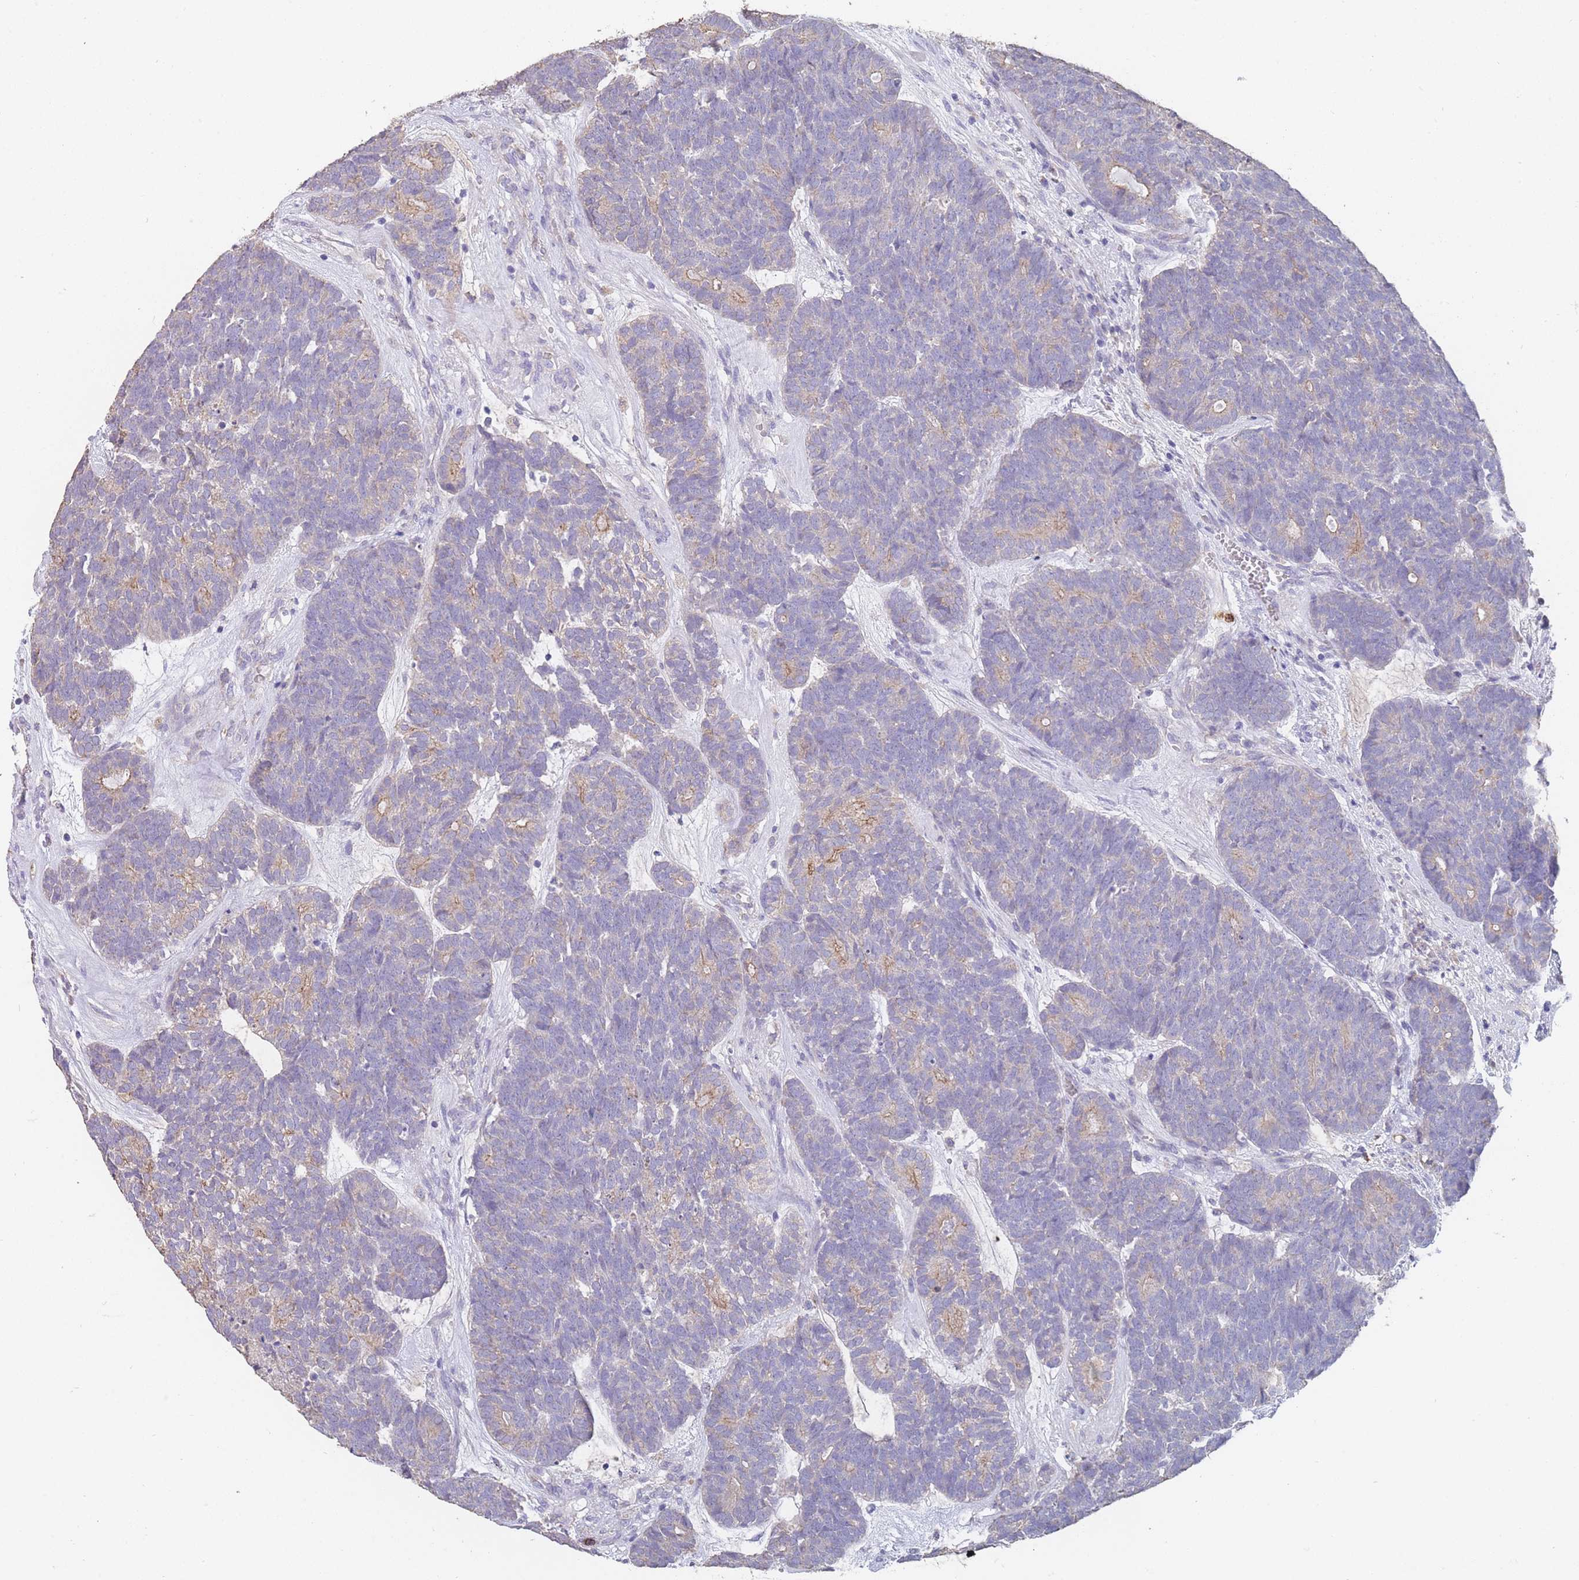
{"staining": {"intensity": "weak", "quantity": "<25%", "location": "cytoplasmic/membranous"}, "tissue": "head and neck cancer", "cell_type": "Tumor cells", "image_type": "cancer", "snomed": [{"axis": "morphology", "description": "Adenocarcinoma, NOS"}, {"axis": "topography", "description": "Head-Neck"}], "caption": "An IHC photomicrograph of adenocarcinoma (head and neck) is shown. There is no staining in tumor cells of adenocarcinoma (head and neck). The staining is performed using DAB (3,3'-diaminobenzidine) brown chromogen with nuclei counter-stained in using hematoxylin.", "gene": "CLEC12A", "patient": {"sex": "female", "age": 81}}